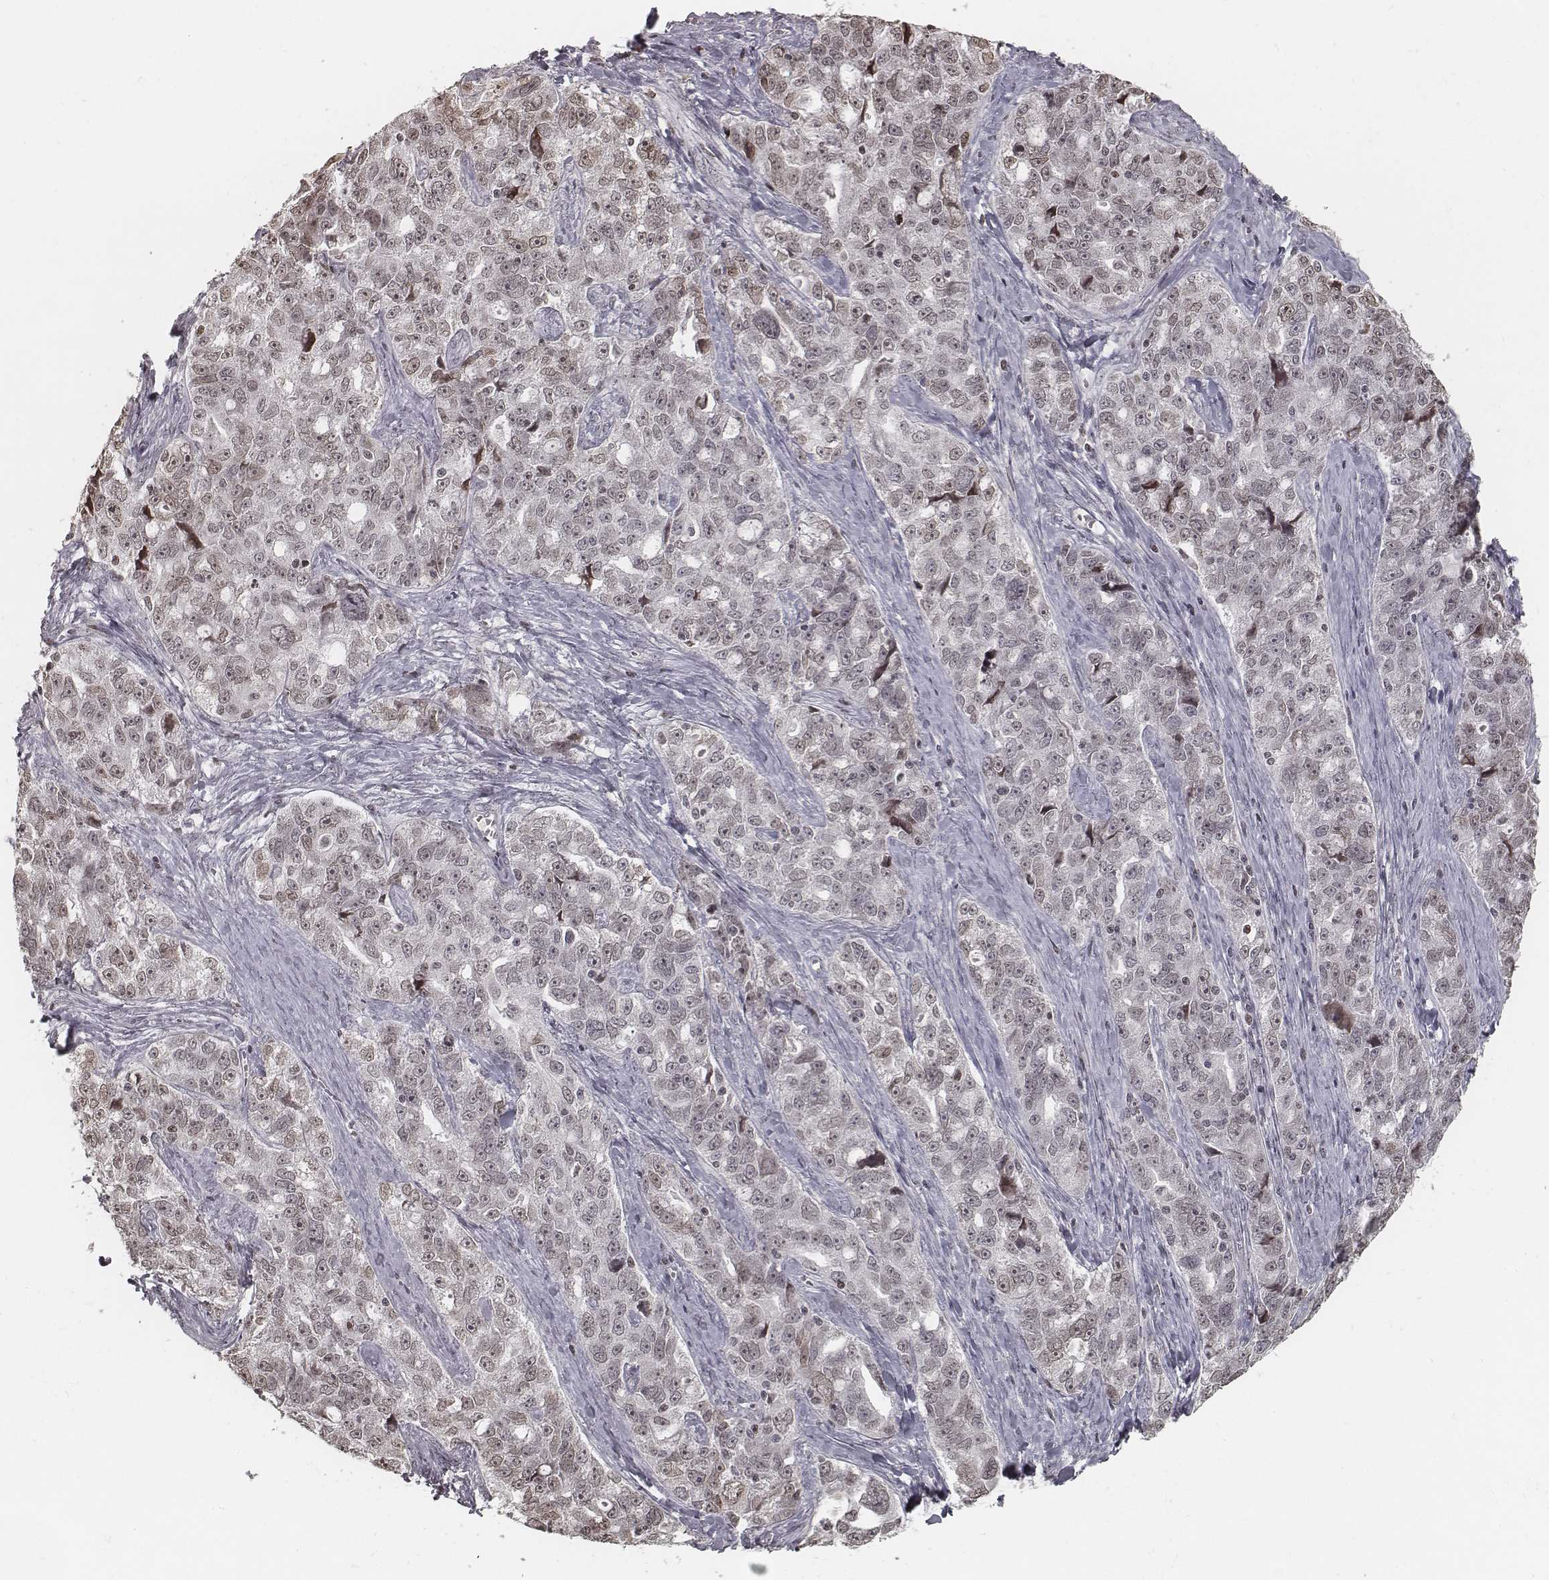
{"staining": {"intensity": "weak", "quantity": ">75%", "location": "nuclear"}, "tissue": "ovarian cancer", "cell_type": "Tumor cells", "image_type": "cancer", "snomed": [{"axis": "morphology", "description": "Cystadenocarcinoma, serous, NOS"}, {"axis": "topography", "description": "Ovary"}], "caption": "High-power microscopy captured an immunohistochemistry (IHC) micrograph of serous cystadenocarcinoma (ovarian), revealing weak nuclear expression in about >75% of tumor cells.", "gene": "HMGA2", "patient": {"sex": "female", "age": 51}}